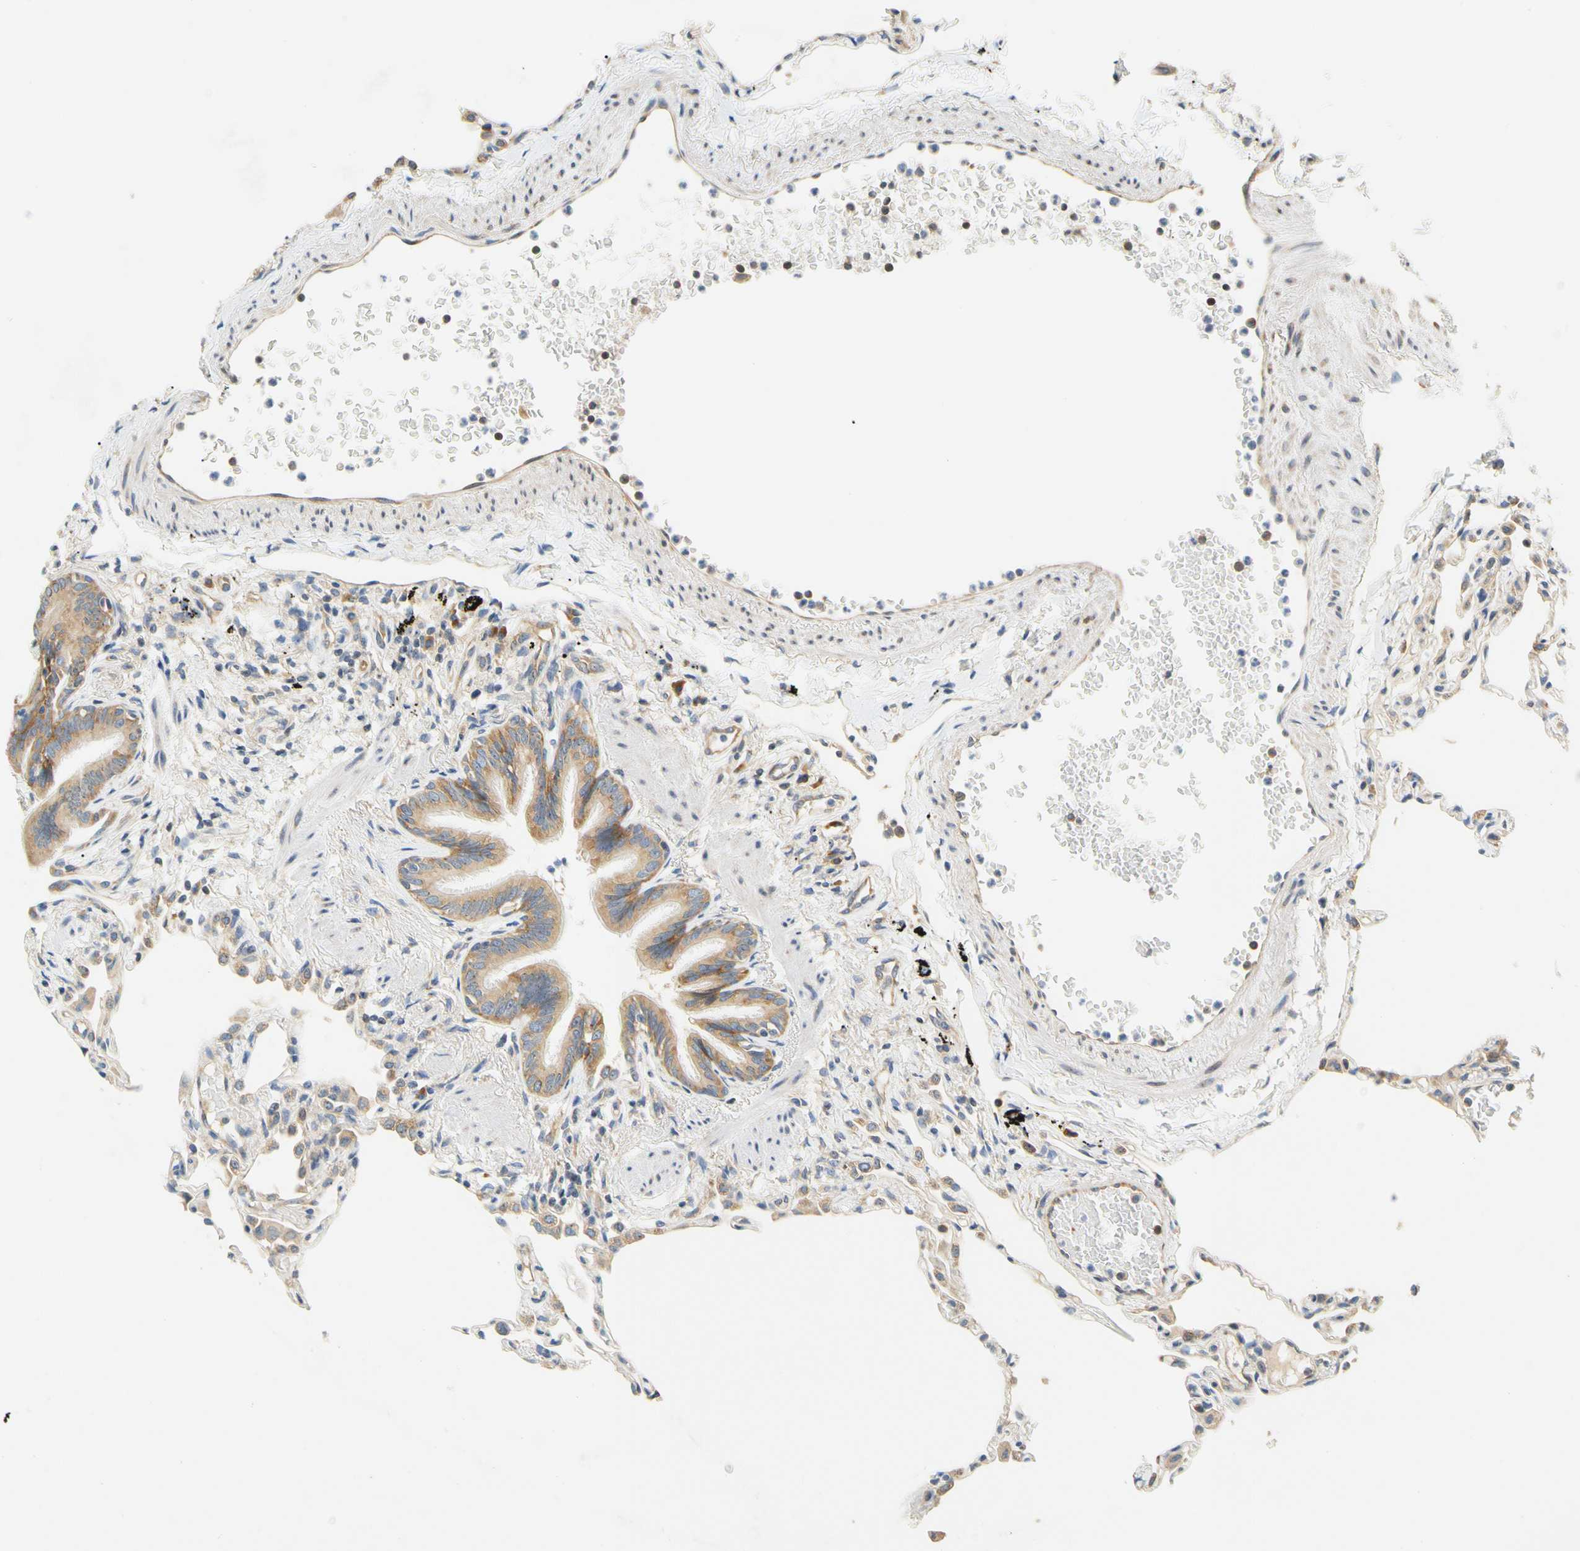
{"staining": {"intensity": "weak", "quantity": "25%-75%", "location": "cytoplasmic/membranous"}, "tissue": "lung", "cell_type": "Alveolar cells", "image_type": "normal", "snomed": [{"axis": "morphology", "description": "Normal tissue, NOS"}, {"axis": "topography", "description": "Lung"}], "caption": "A high-resolution histopathology image shows immunohistochemistry (IHC) staining of normal lung, which exhibits weak cytoplasmic/membranous positivity in approximately 25%-75% of alveolar cells. The staining was performed using DAB, with brown indicating positive protein expression. Nuclei are stained blue with hematoxylin.", "gene": "LRRC47", "patient": {"sex": "female", "age": 49}}